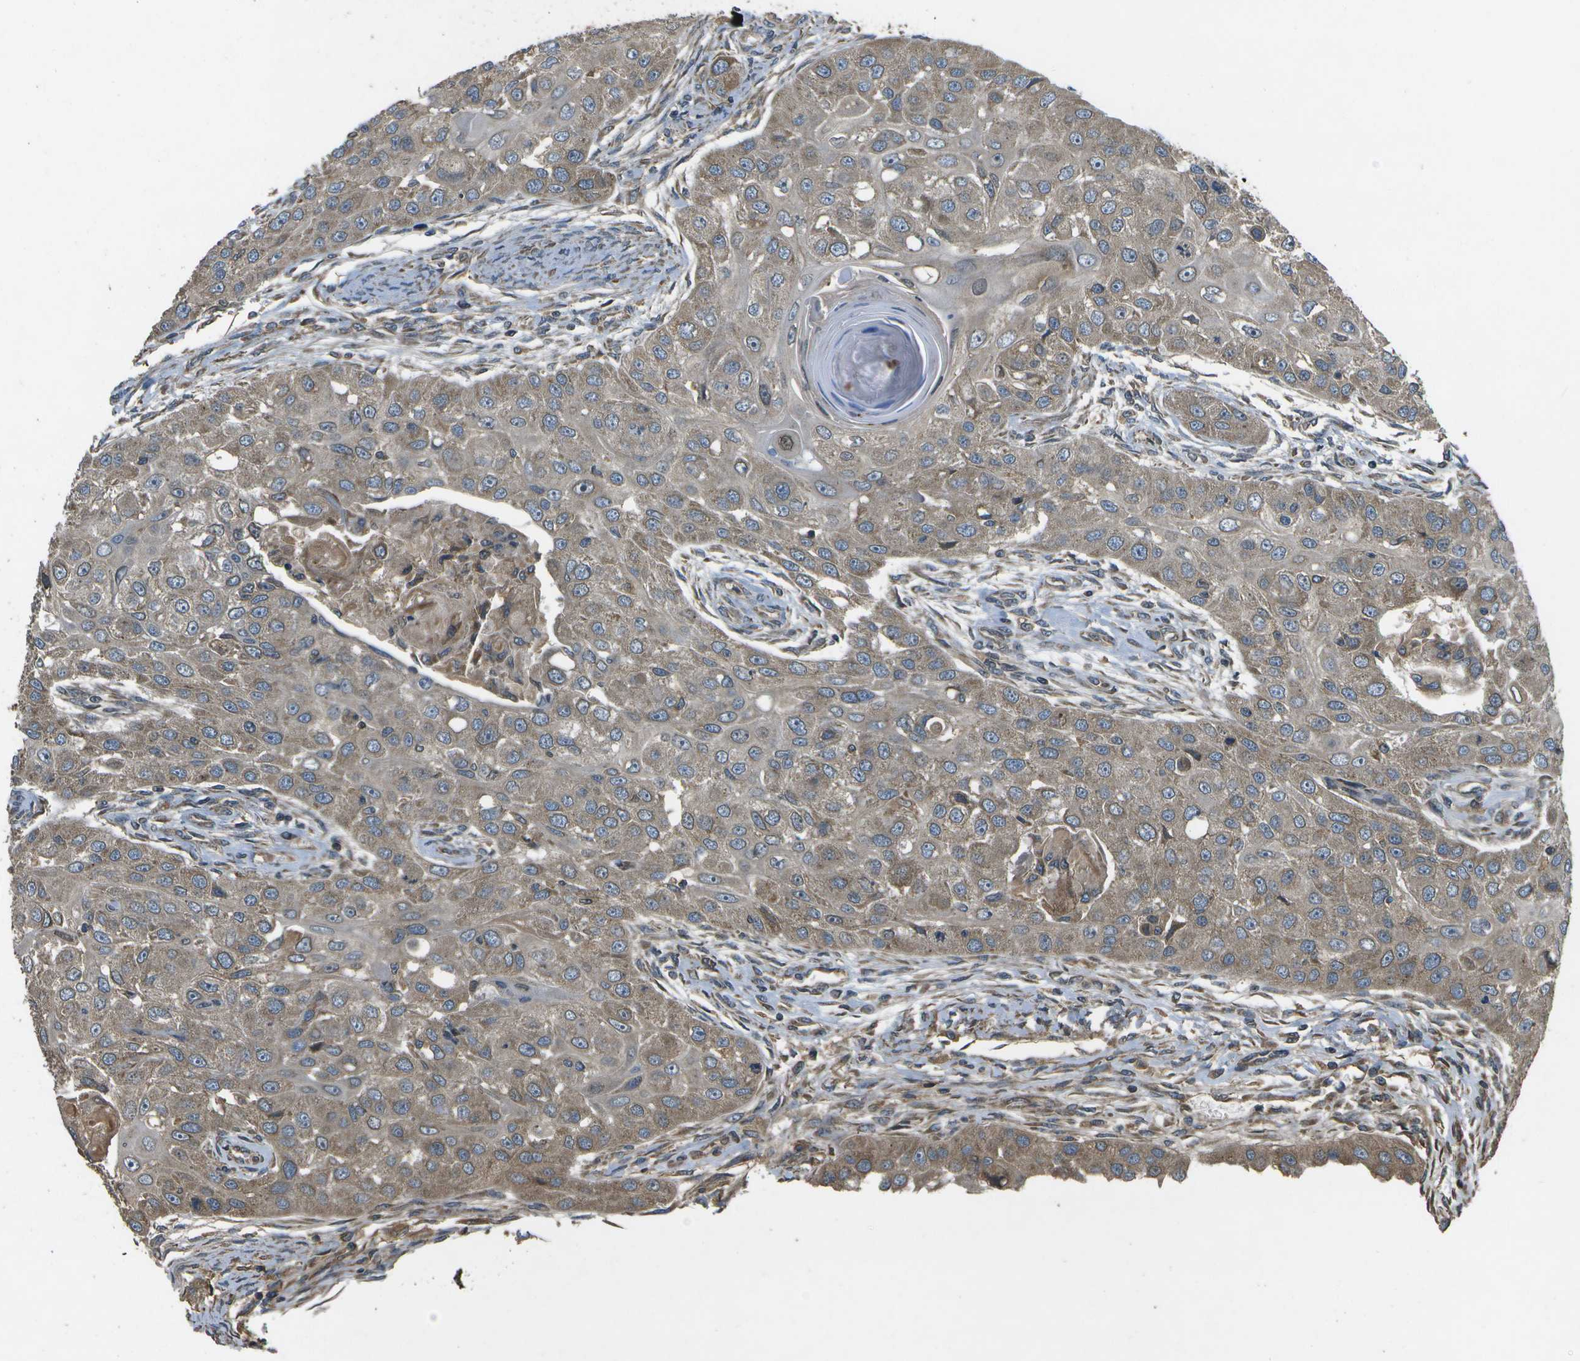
{"staining": {"intensity": "weak", "quantity": ">75%", "location": "cytoplasmic/membranous"}, "tissue": "head and neck cancer", "cell_type": "Tumor cells", "image_type": "cancer", "snomed": [{"axis": "morphology", "description": "Normal tissue, NOS"}, {"axis": "morphology", "description": "Squamous cell carcinoma, NOS"}, {"axis": "topography", "description": "Skeletal muscle"}, {"axis": "topography", "description": "Head-Neck"}], "caption": "Immunohistochemical staining of head and neck cancer (squamous cell carcinoma) reveals weak cytoplasmic/membranous protein expression in approximately >75% of tumor cells.", "gene": "HFE", "patient": {"sex": "male", "age": 51}}